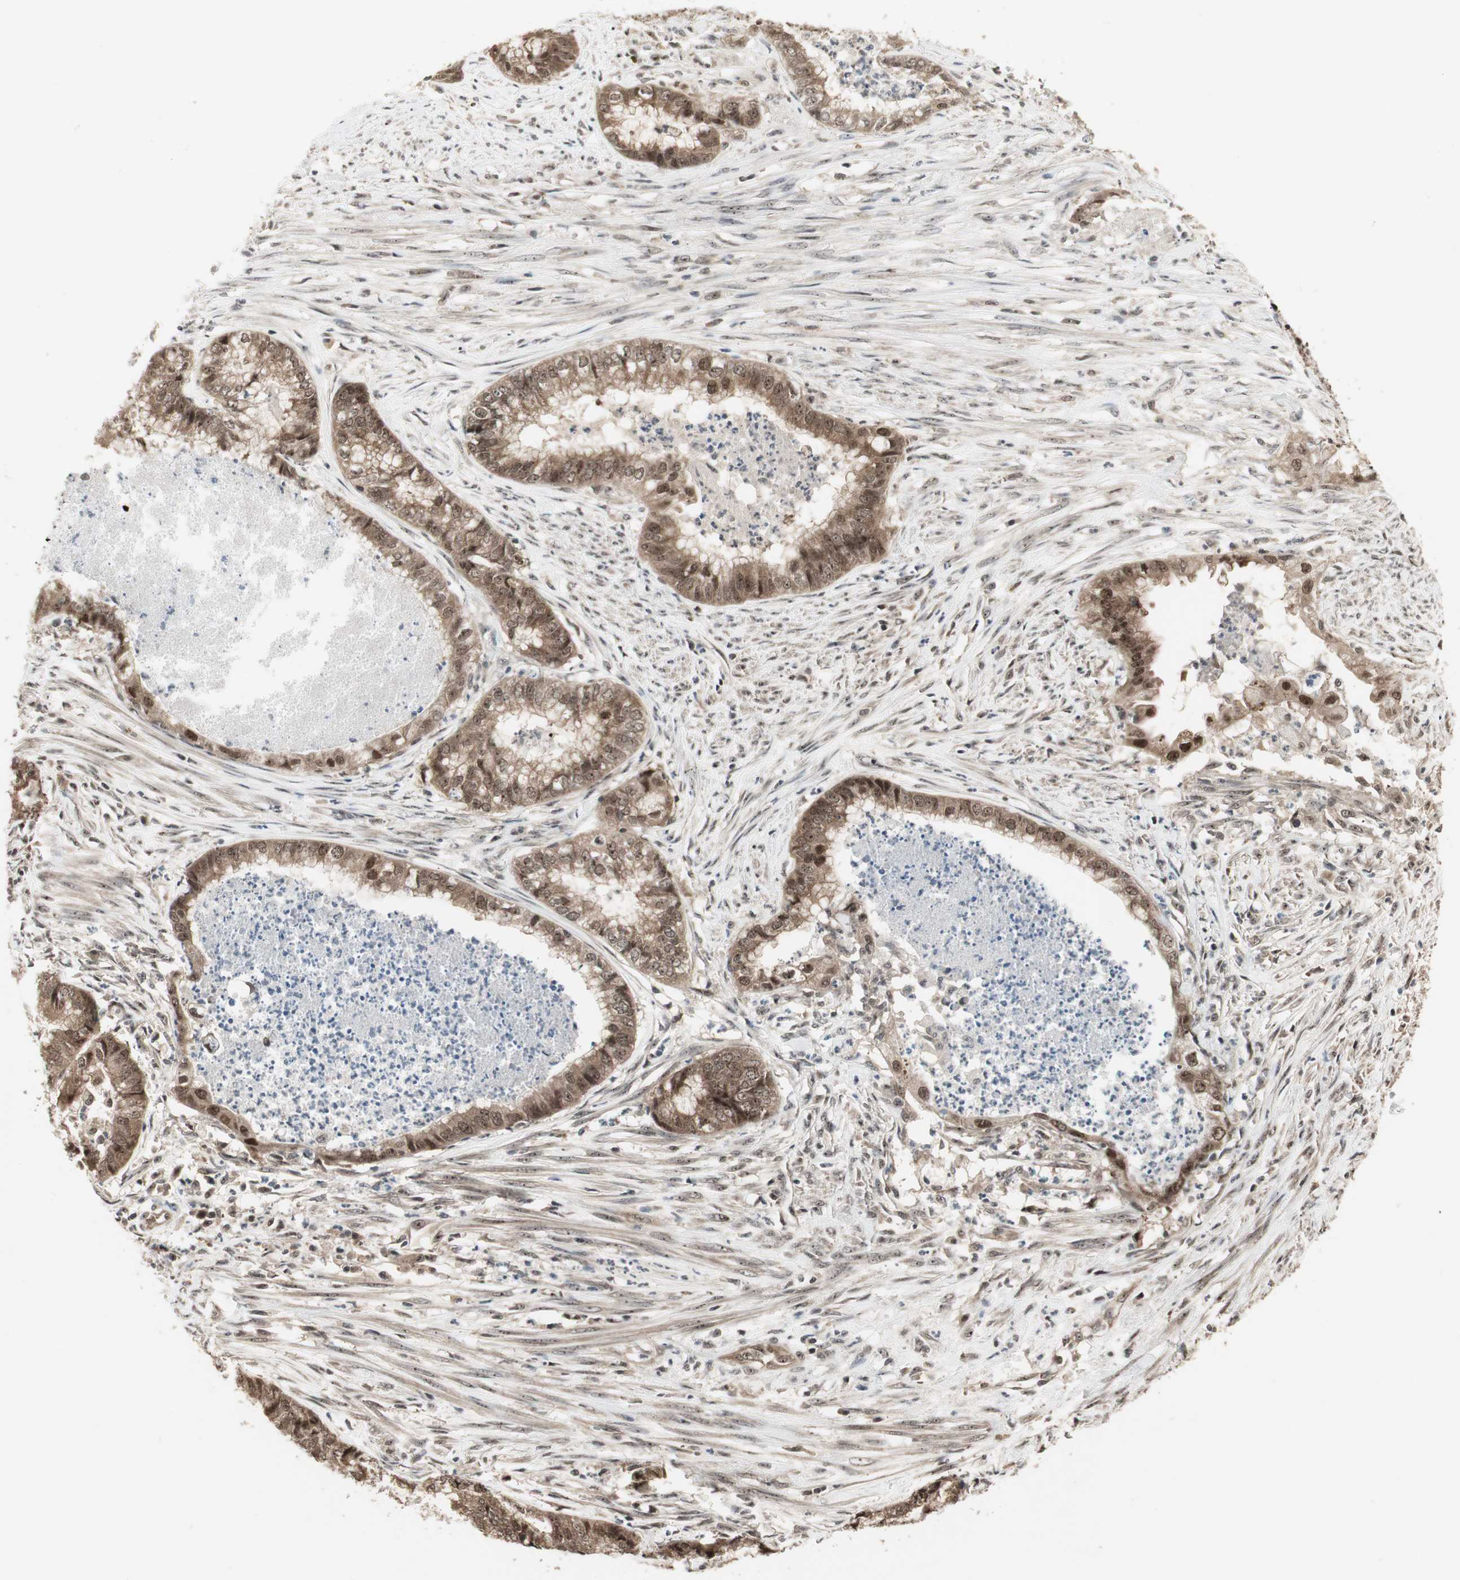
{"staining": {"intensity": "moderate", "quantity": ">75%", "location": "cytoplasmic/membranous,nuclear"}, "tissue": "endometrial cancer", "cell_type": "Tumor cells", "image_type": "cancer", "snomed": [{"axis": "morphology", "description": "Necrosis, NOS"}, {"axis": "morphology", "description": "Adenocarcinoma, NOS"}, {"axis": "topography", "description": "Endometrium"}], "caption": "Adenocarcinoma (endometrial) tissue demonstrates moderate cytoplasmic/membranous and nuclear expression in approximately >75% of tumor cells, visualized by immunohistochemistry.", "gene": "CSNK2B", "patient": {"sex": "female", "age": 79}}